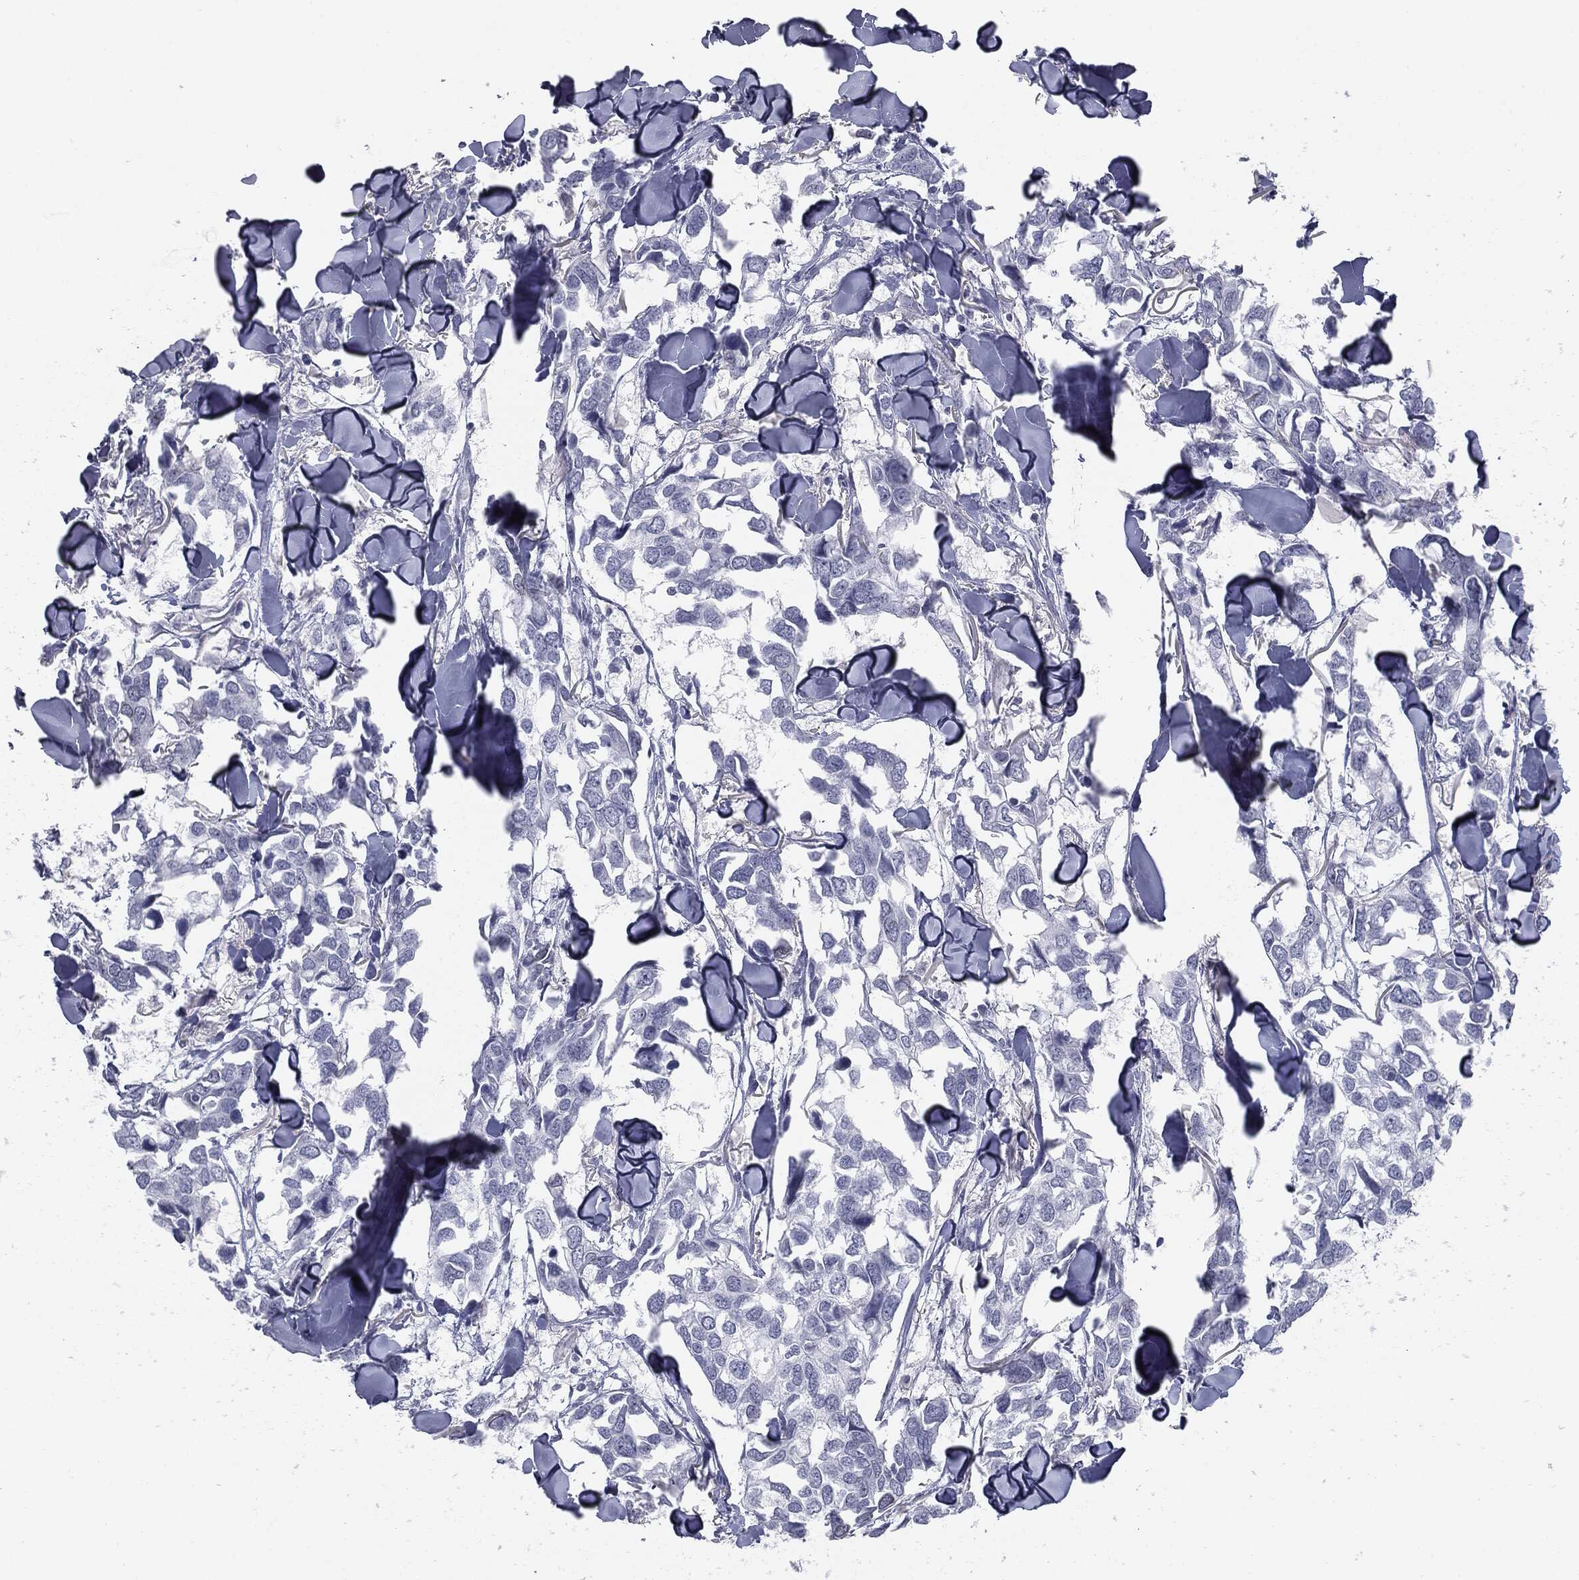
{"staining": {"intensity": "negative", "quantity": "none", "location": "none"}, "tissue": "breast cancer", "cell_type": "Tumor cells", "image_type": "cancer", "snomed": [{"axis": "morphology", "description": "Duct carcinoma"}, {"axis": "topography", "description": "Breast"}], "caption": "Immunohistochemical staining of human breast invasive ductal carcinoma shows no significant positivity in tumor cells. (Brightfield microscopy of DAB (3,3'-diaminobenzidine) immunohistochemistry at high magnification).", "gene": "ALDOB", "patient": {"sex": "female", "age": 83}}